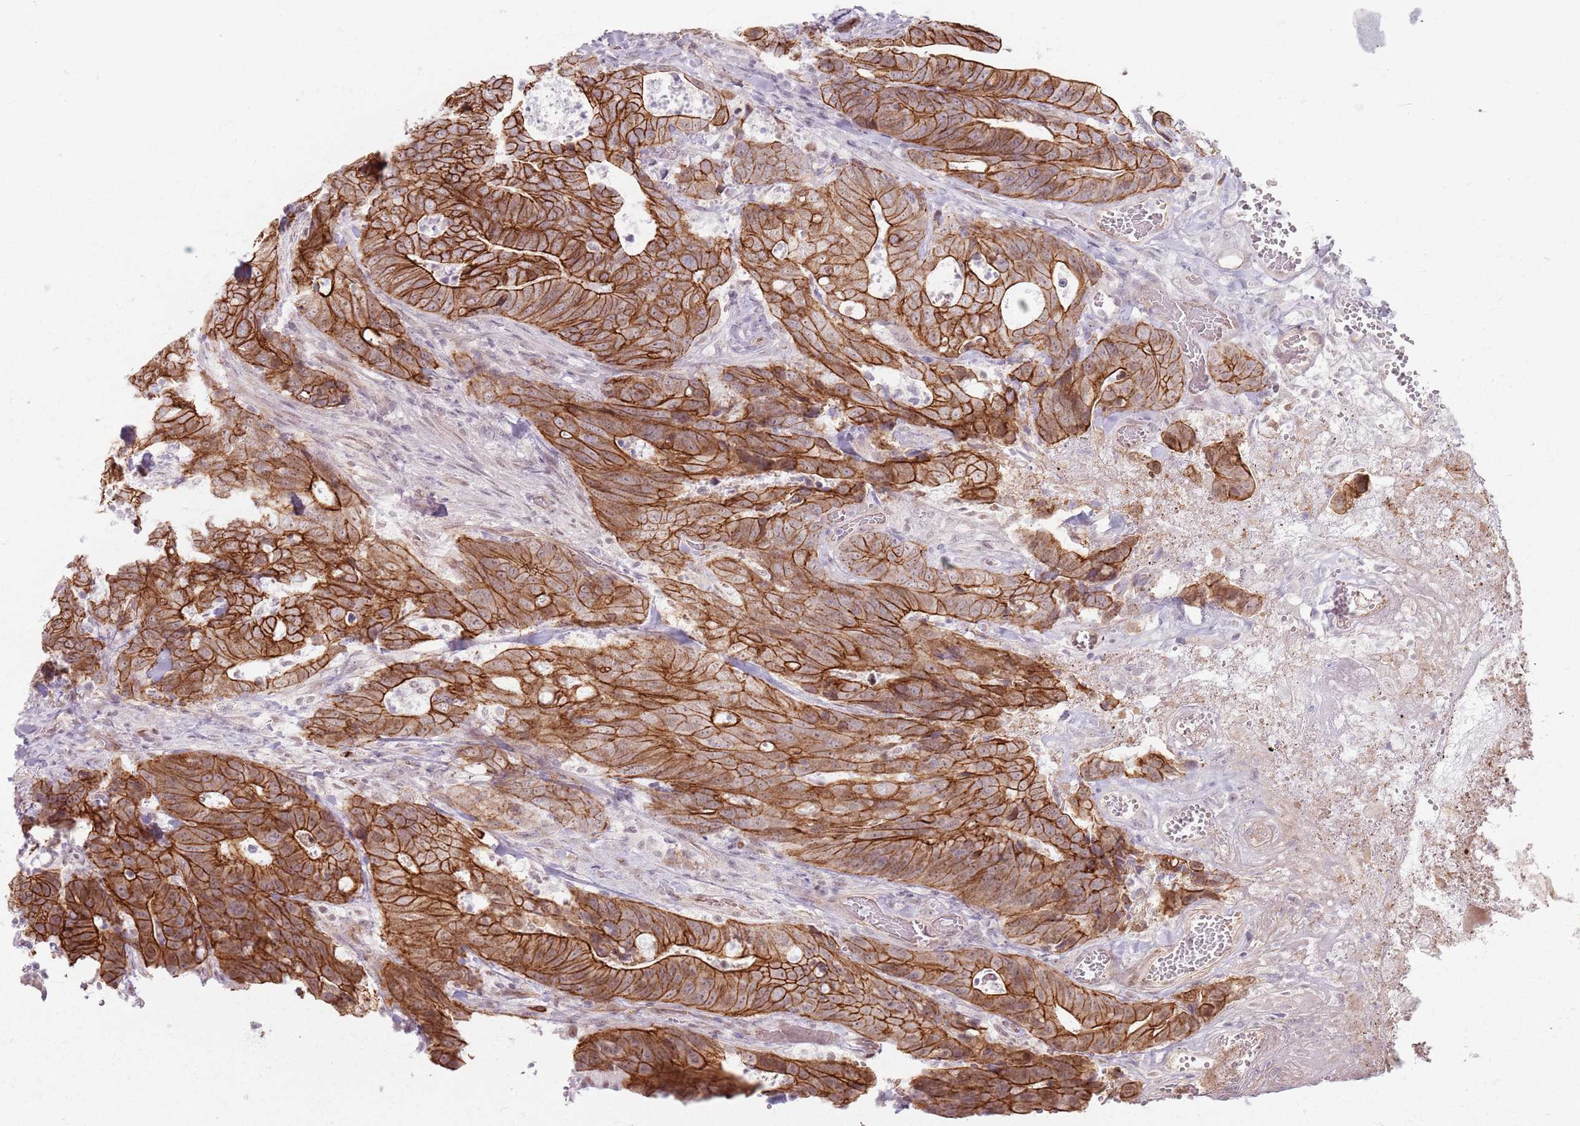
{"staining": {"intensity": "strong", "quantity": ">75%", "location": "cytoplasmic/membranous"}, "tissue": "colorectal cancer", "cell_type": "Tumor cells", "image_type": "cancer", "snomed": [{"axis": "morphology", "description": "Adenocarcinoma, NOS"}, {"axis": "topography", "description": "Colon"}], "caption": "This micrograph shows immunohistochemistry staining of human adenocarcinoma (colorectal), with high strong cytoplasmic/membranous positivity in approximately >75% of tumor cells.", "gene": "KCNA5", "patient": {"sex": "female", "age": 82}}